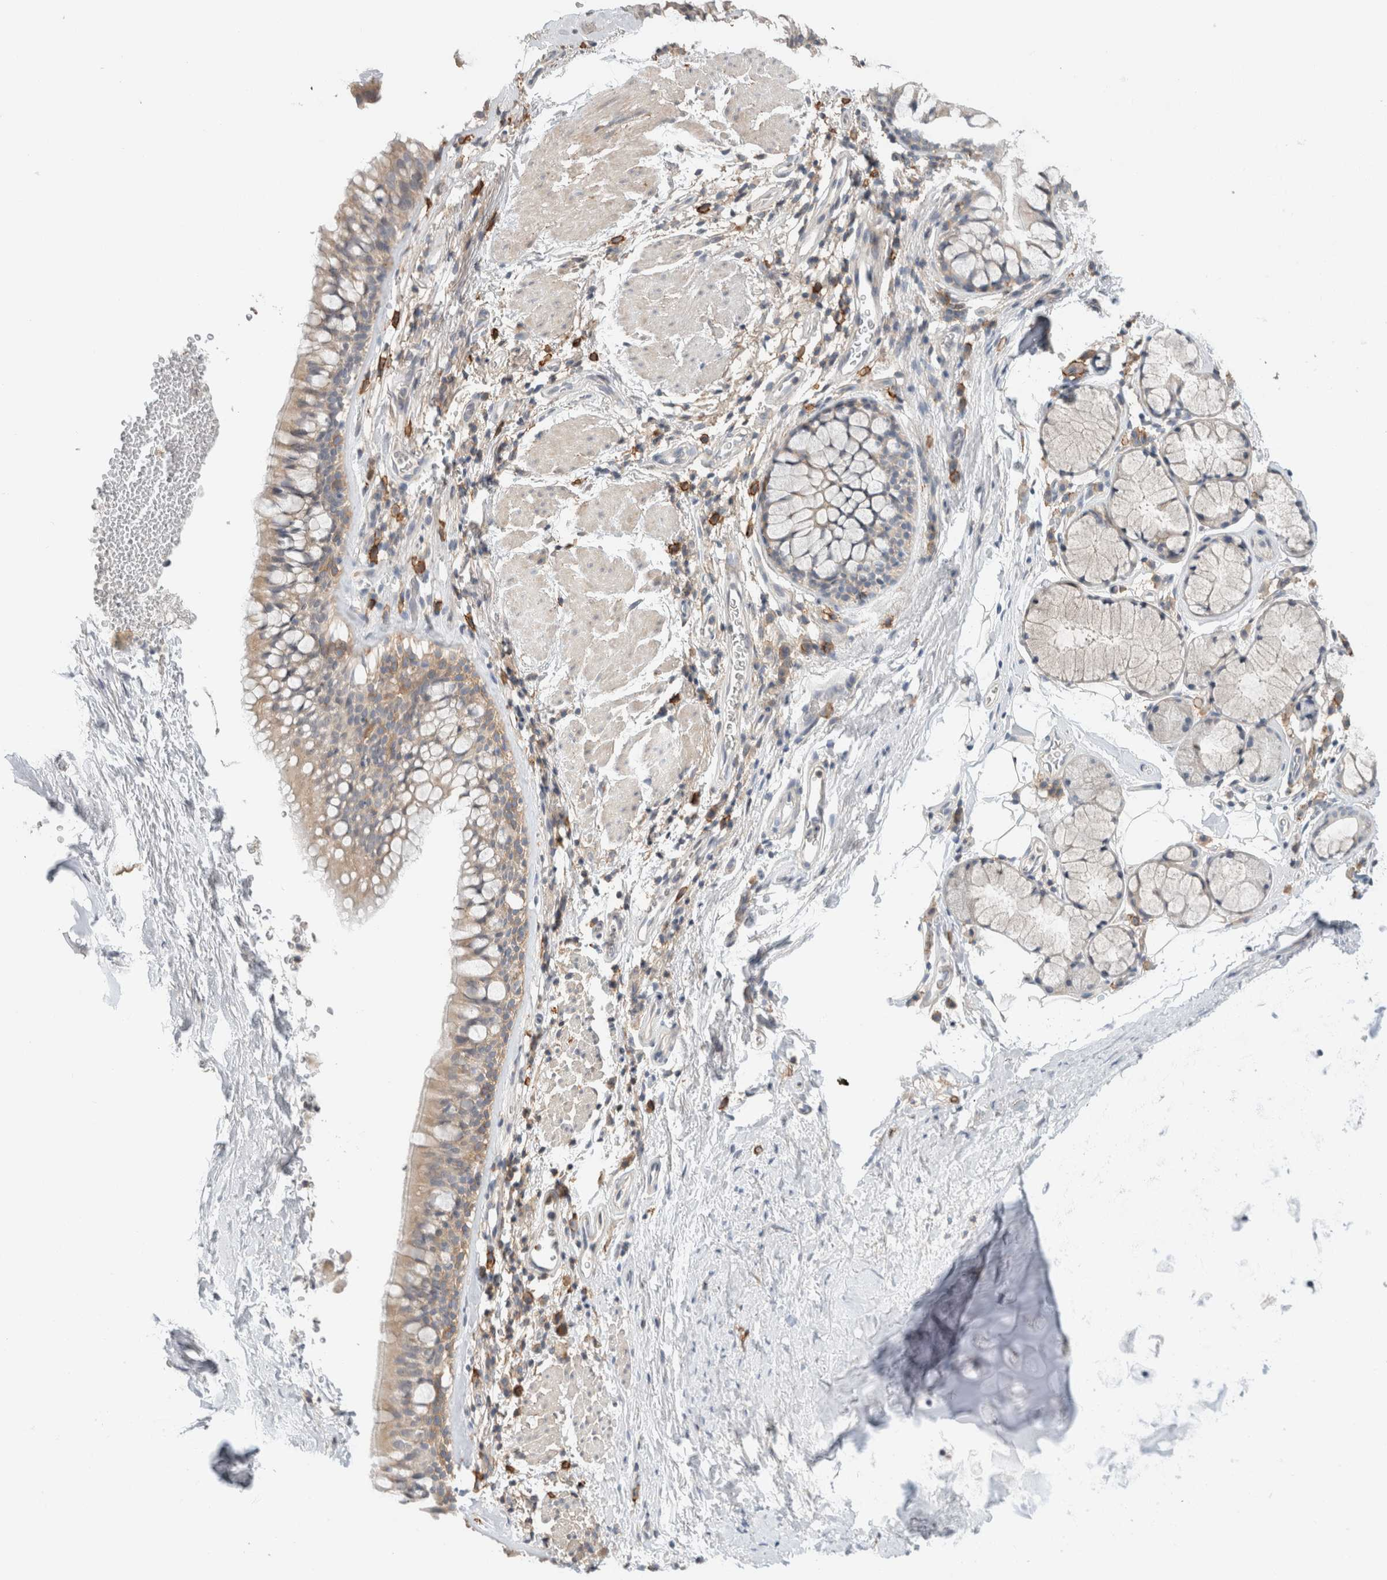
{"staining": {"intensity": "weak", "quantity": "<25%", "location": "cytoplasmic/membranous"}, "tissue": "bronchus", "cell_type": "Respiratory epithelial cells", "image_type": "normal", "snomed": [{"axis": "morphology", "description": "Normal tissue, NOS"}, {"axis": "topography", "description": "Cartilage tissue"}, {"axis": "topography", "description": "Bronchus"}], "caption": "An immunohistochemistry photomicrograph of unremarkable bronchus is shown. There is no staining in respiratory epithelial cells of bronchus. (Brightfield microscopy of DAB (3,3'-diaminobenzidine) immunohistochemistry at high magnification).", "gene": "ERCC6L2", "patient": {"sex": "female", "age": 53}}